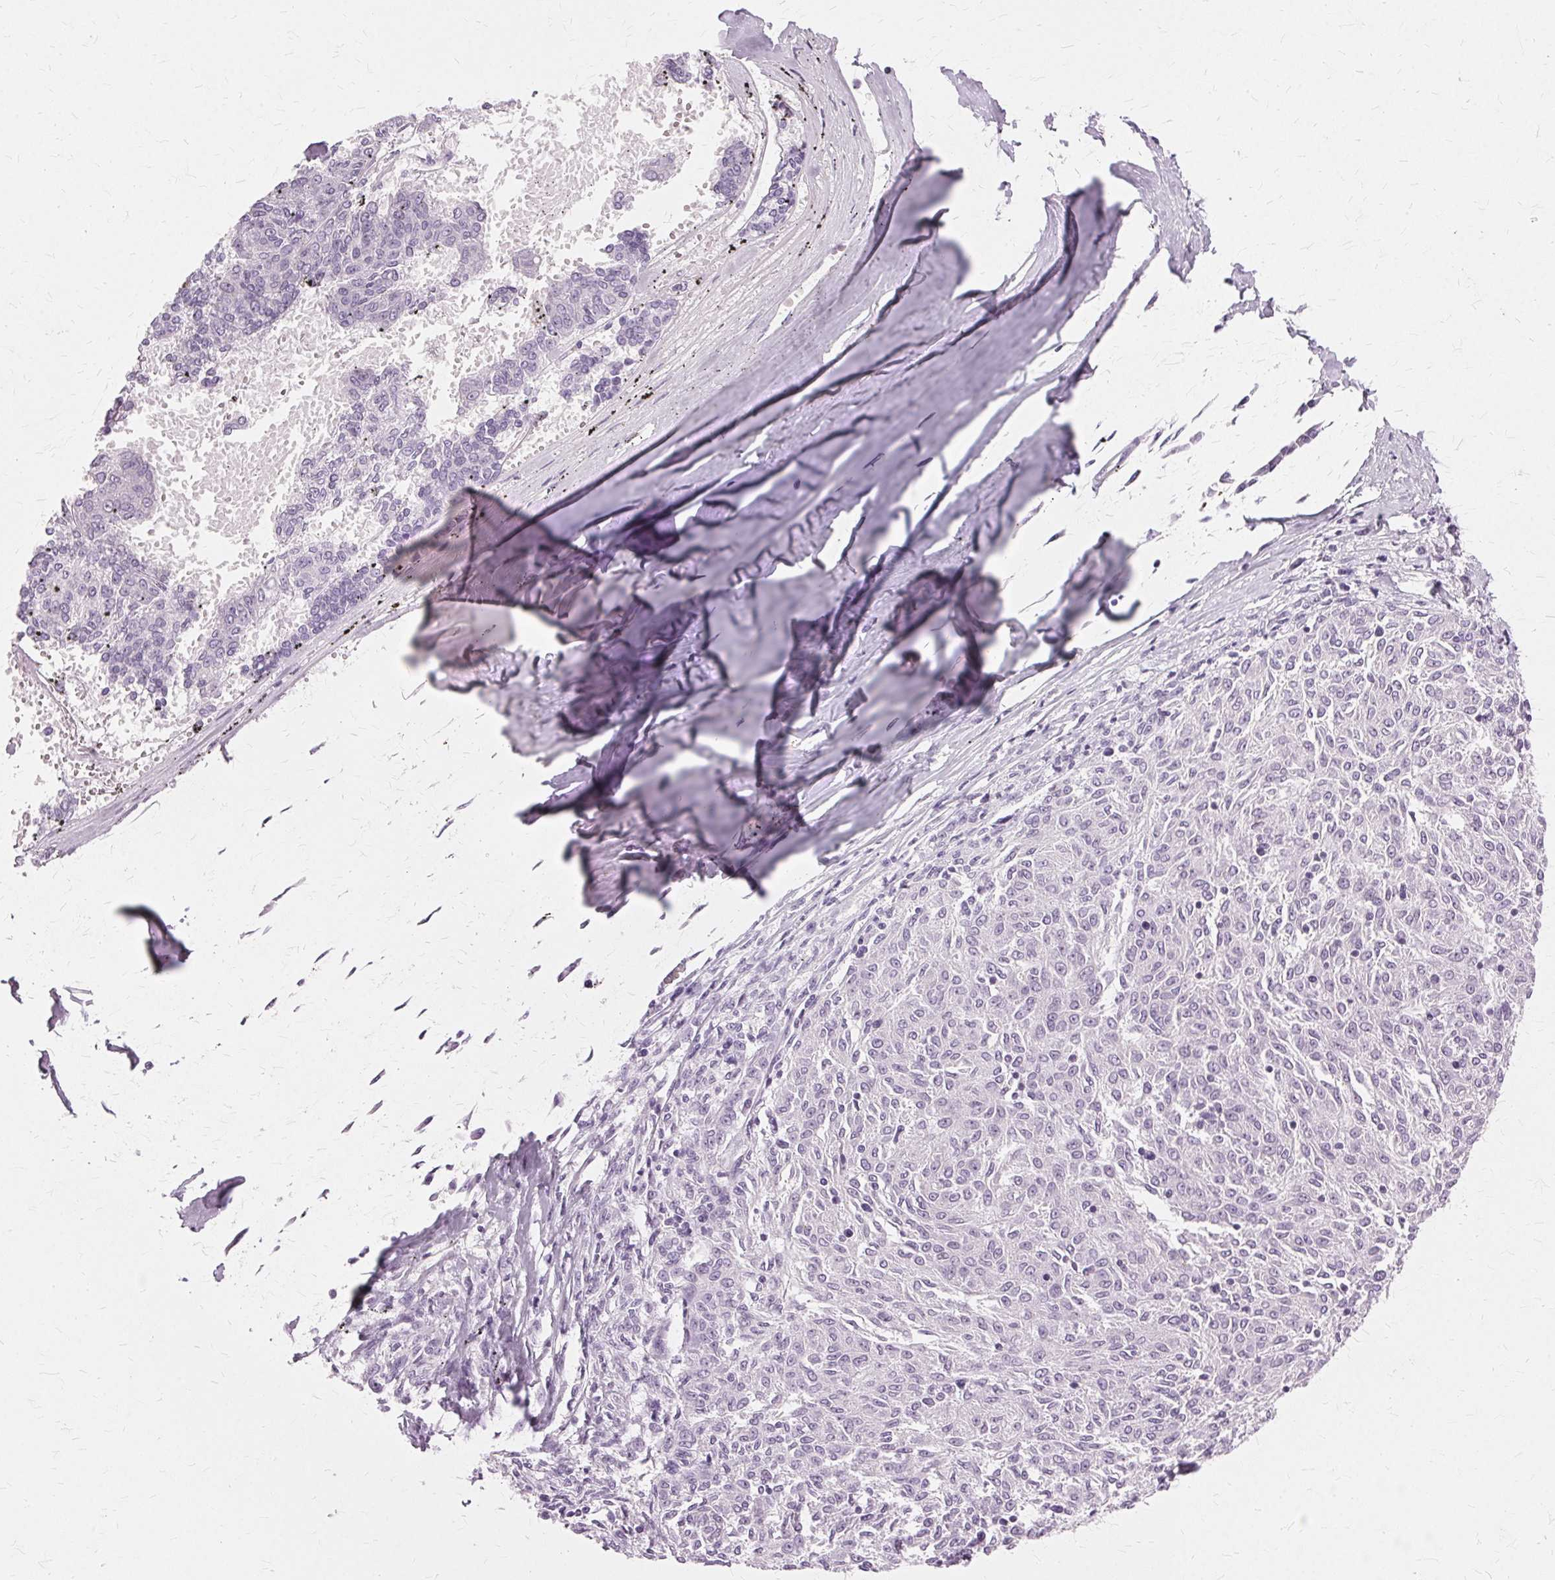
{"staining": {"intensity": "negative", "quantity": "none", "location": "none"}, "tissue": "melanoma", "cell_type": "Tumor cells", "image_type": "cancer", "snomed": [{"axis": "morphology", "description": "Malignant melanoma, NOS"}, {"axis": "topography", "description": "Skin"}], "caption": "Protein analysis of malignant melanoma shows no significant expression in tumor cells.", "gene": "SLC45A3", "patient": {"sex": "female", "age": 72}}